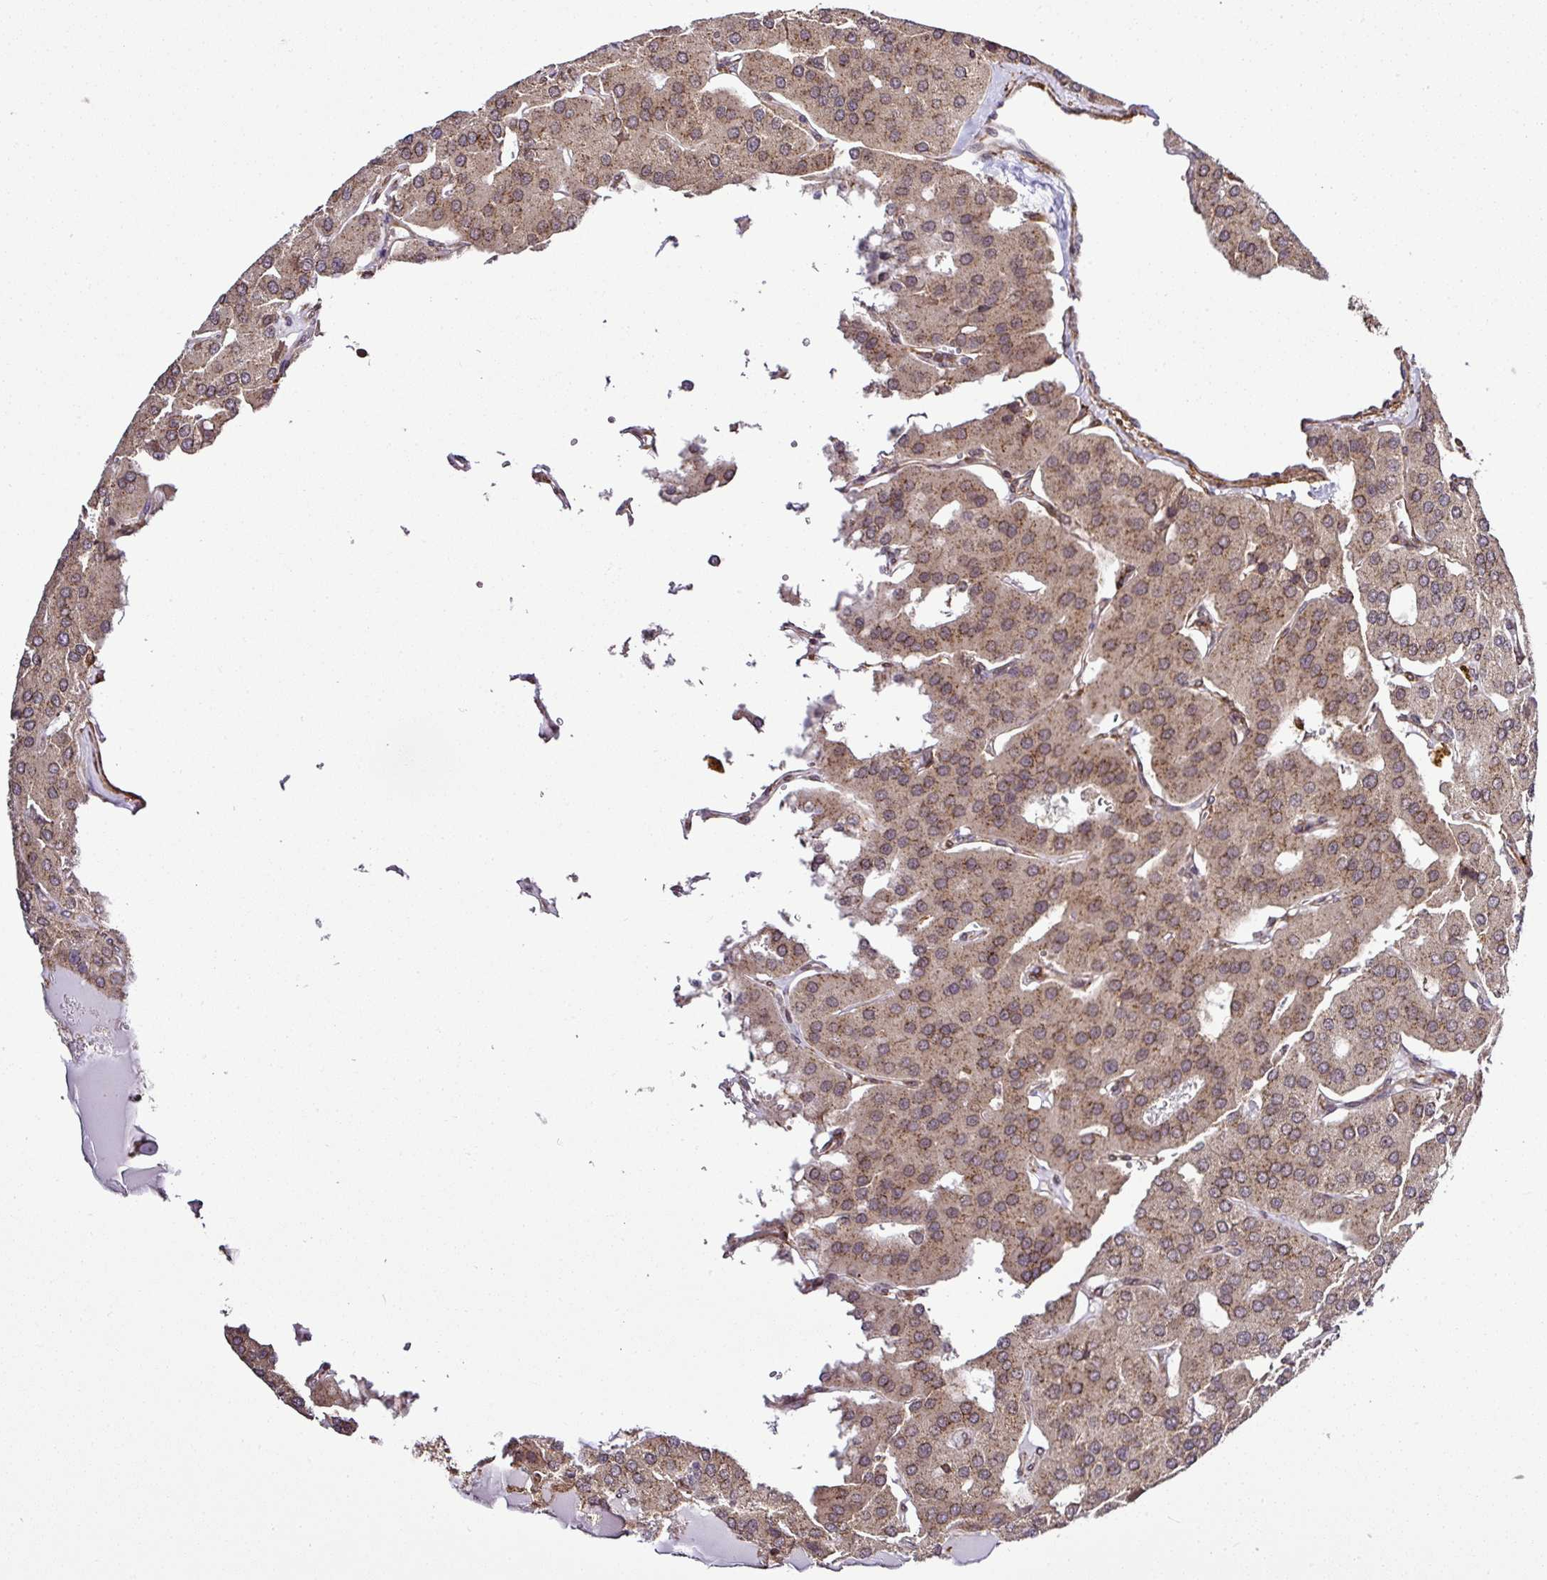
{"staining": {"intensity": "moderate", "quantity": ">75%", "location": "cytoplasmic/membranous"}, "tissue": "parathyroid gland", "cell_type": "Glandular cells", "image_type": "normal", "snomed": [{"axis": "morphology", "description": "Normal tissue, NOS"}, {"axis": "morphology", "description": "Adenoma, NOS"}, {"axis": "topography", "description": "Parathyroid gland"}], "caption": "A photomicrograph showing moderate cytoplasmic/membranous positivity in about >75% of glandular cells in unremarkable parathyroid gland, as visualized by brown immunohistochemical staining.", "gene": "FAM153A", "patient": {"sex": "female", "age": 86}}